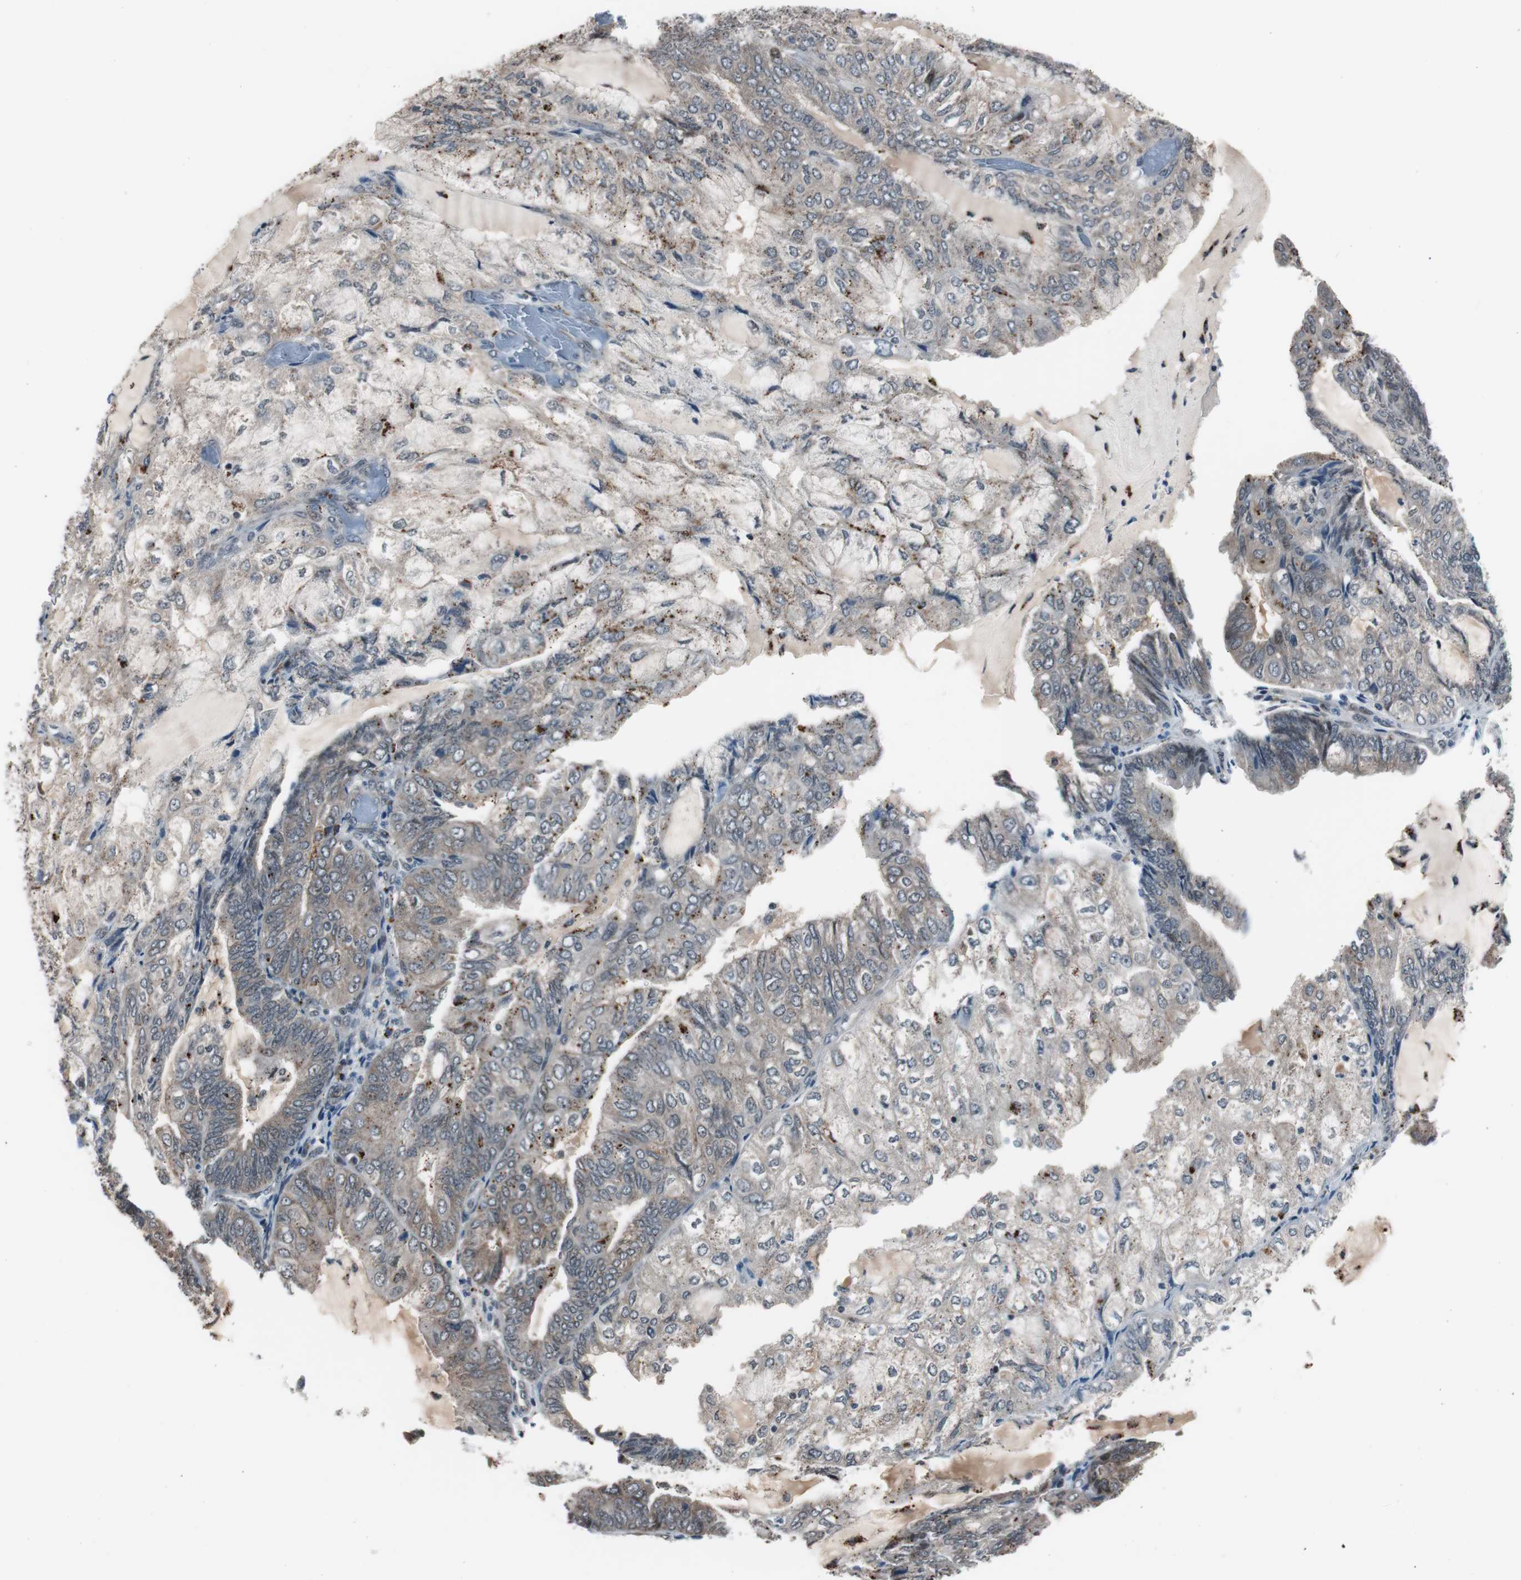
{"staining": {"intensity": "moderate", "quantity": "25%-75%", "location": "cytoplasmic/membranous"}, "tissue": "endometrial cancer", "cell_type": "Tumor cells", "image_type": "cancer", "snomed": [{"axis": "morphology", "description": "Adenocarcinoma, NOS"}, {"axis": "topography", "description": "Endometrium"}], "caption": "Protein staining of endometrial cancer (adenocarcinoma) tissue demonstrates moderate cytoplasmic/membranous expression in approximately 25%-75% of tumor cells.", "gene": "BOLA1", "patient": {"sex": "female", "age": 81}}